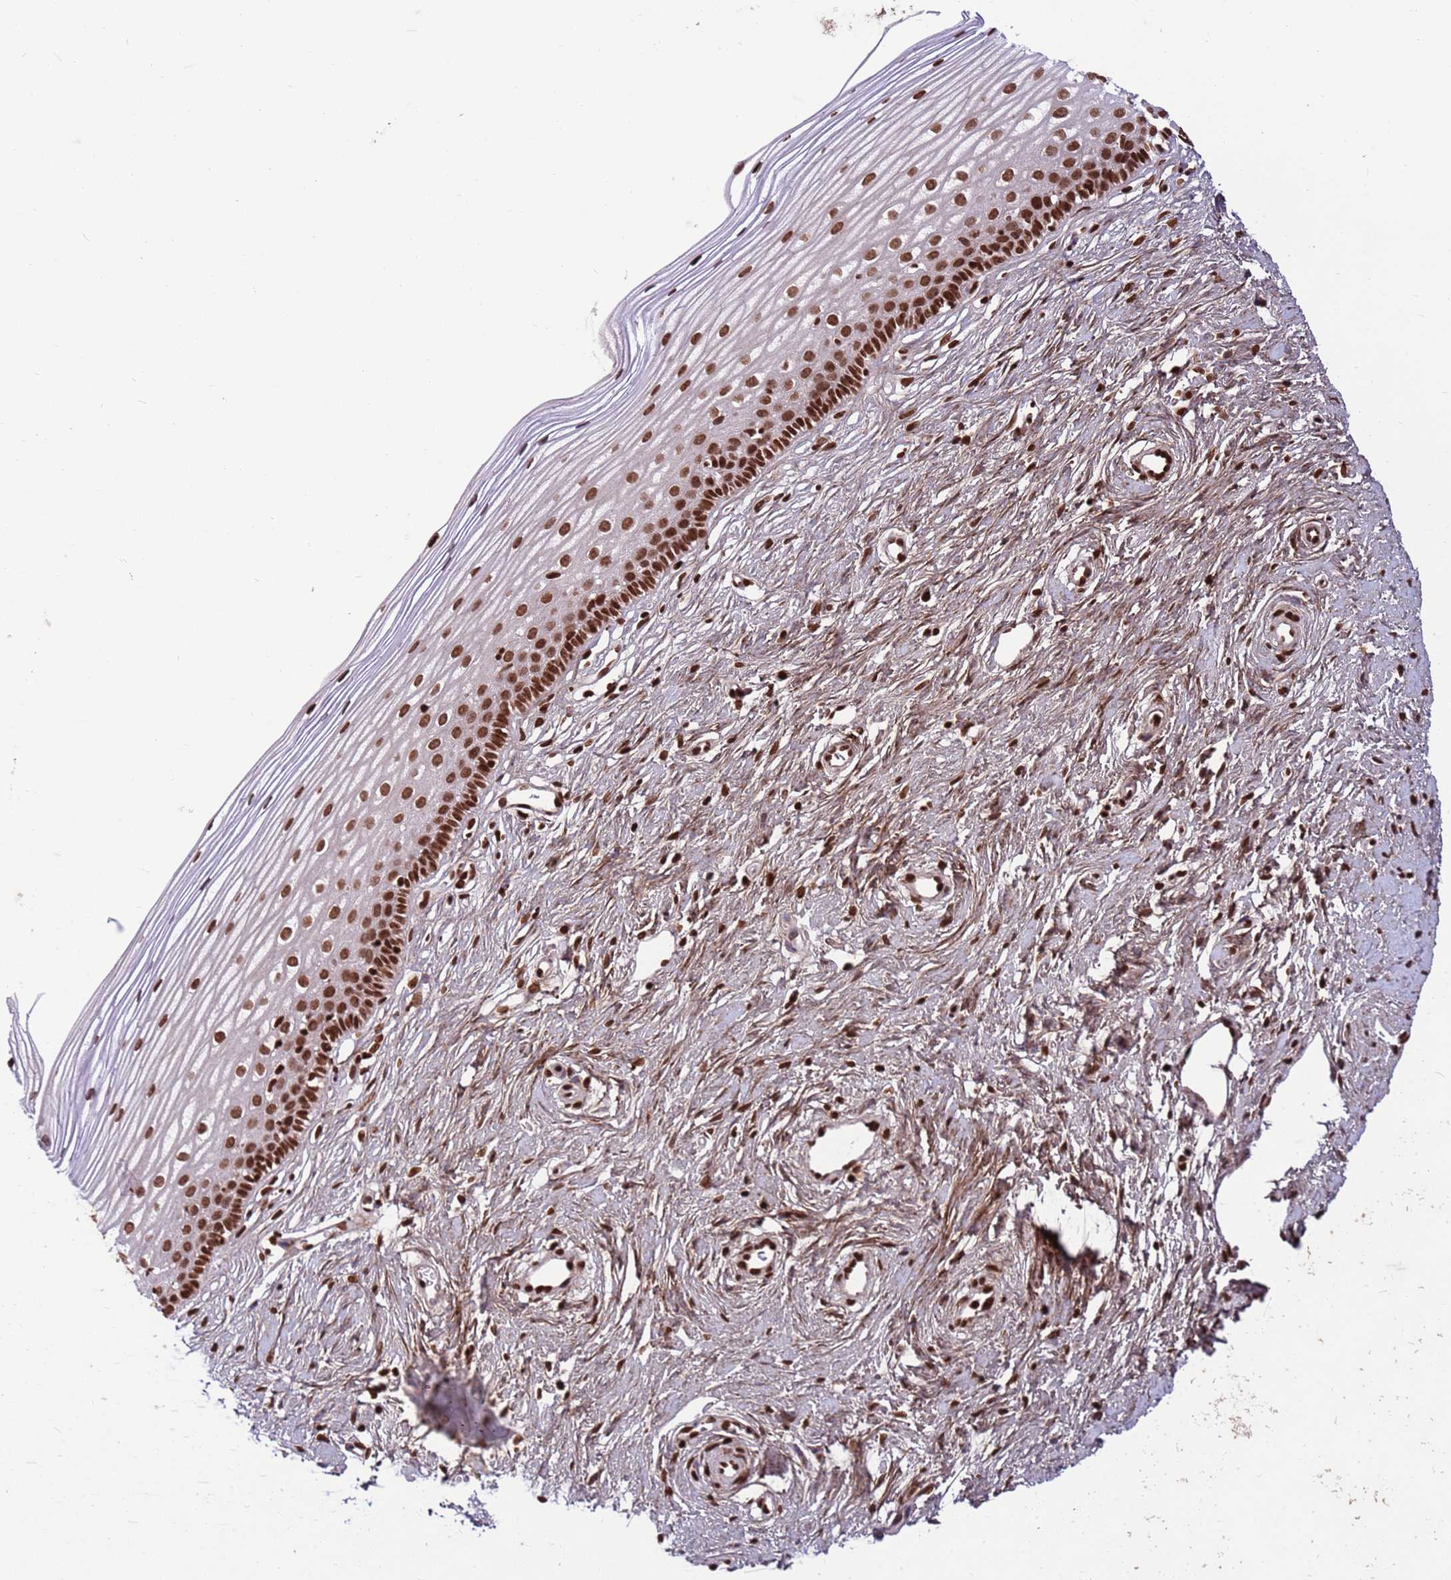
{"staining": {"intensity": "strong", "quantity": ">75%", "location": "nuclear"}, "tissue": "cervix", "cell_type": "Glandular cells", "image_type": "normal", "snomed": [{"axis": "morphology", "description": "Normal tissue, NOS"}, {"axis": "topography", "description": "Cervix"}], "caption": "DAB immunohistochemical staining of normal human cervix exhibits strong nuclear protein staining in approximately >75% of glandular cells. Immunohistochemistry stains the protein in brown and the nuclei are stained blue.", "gene": "H3", "patient": {"sex": "female", "age": 40}}